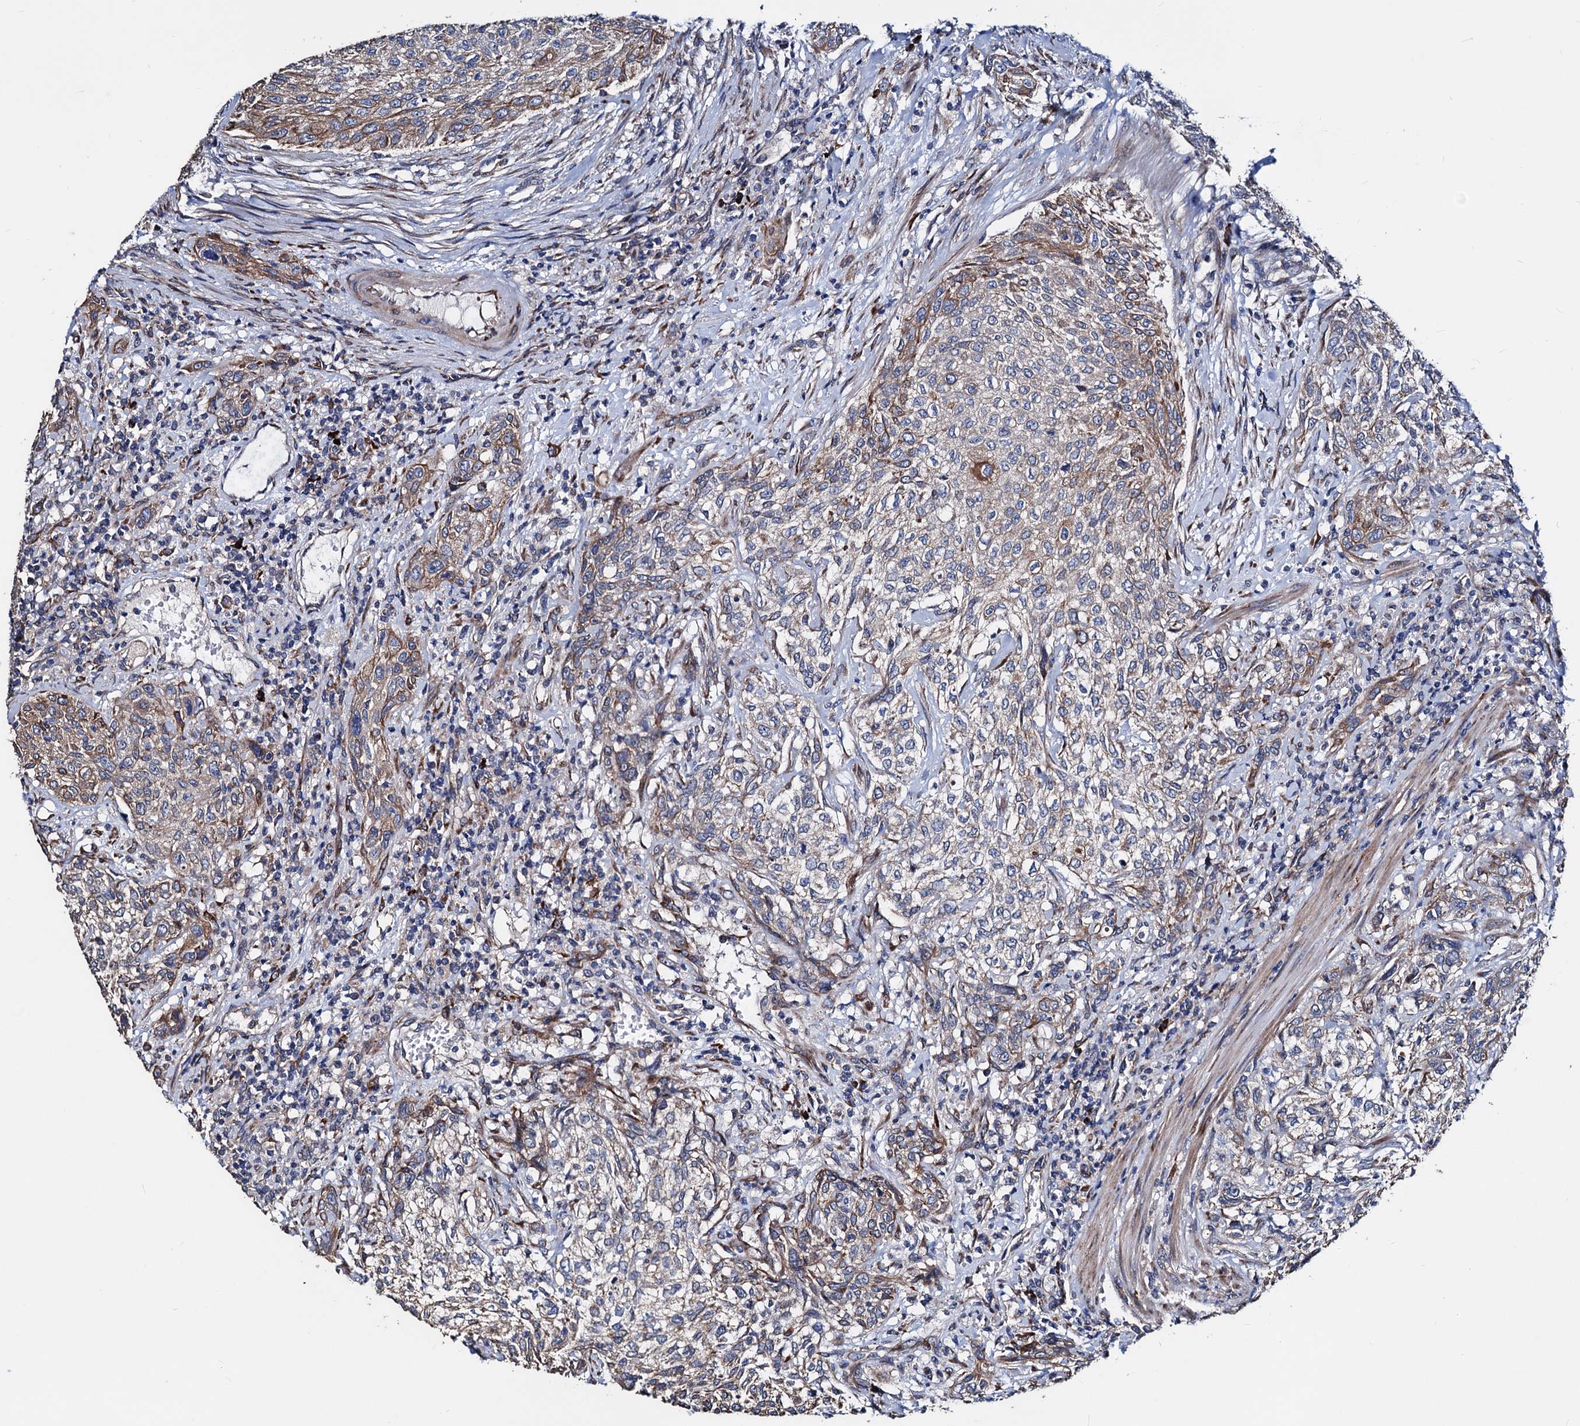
{"staining": {"intensity": "moderate", "quantity": "<25%", "location": "cytoplasmic/membranous"}, "tissue": "urothelial cancer", "cell_type": "Tumor cells", "image_type": "cancer", "snomed": [{"axis": "morphology", "description": "Normal tissue, NOS"}, {"axis": "morphology", "description": "Urothelial carcinoma, NOS"}, {"axis": "topography", "description": "Urinary bladder"}, {"axis": "topography", "description": "Peripheral nerve tissue"}], "caption": "Transitional cell carcinoma stained with a protein marker demonstrates moderate staining in tumor cells.", "gene": "AKAP11", "patient": {"sex": "male", "age": 35}}